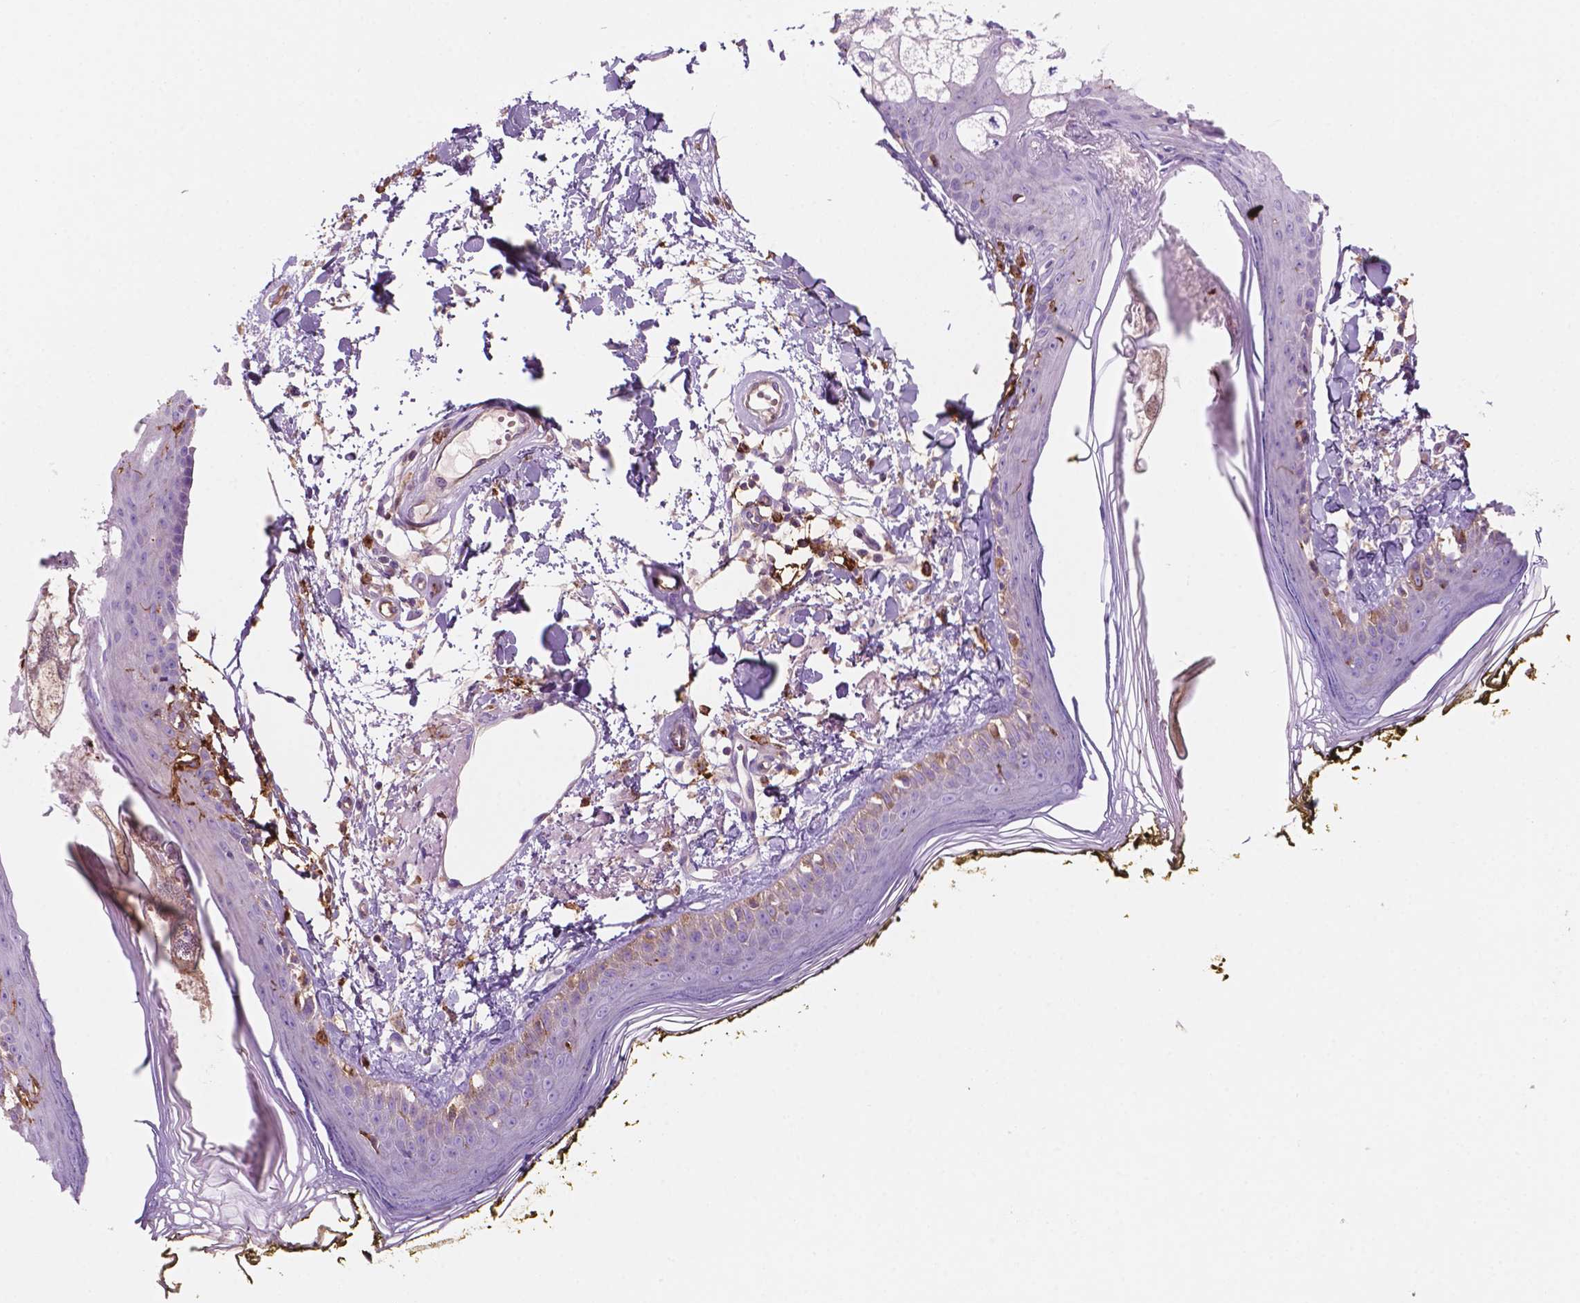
{"staining": {"intensity": "moderate", "quantity": ">75%", "location": "cytoplasmic/membranous"}, "tissue": "skin", "cell_type": "Fibroblasts", "image_type": "normal", "snomed": [{"axis": "morphology", "description": "Normal tissue, NOS"}, {"axis": "topography", "description": "Skin"}], "caption": "Benign skin displays moderate cytoplasmic/membranous staining in about >75% of fibroblasts The staining is performed using DAB brown chromogen to label protein expression. The nuclei are counter-stained blue using hematoxylin..", "gene": "MKRN2OS", "patient": {"sex": "male", "age": 76}}